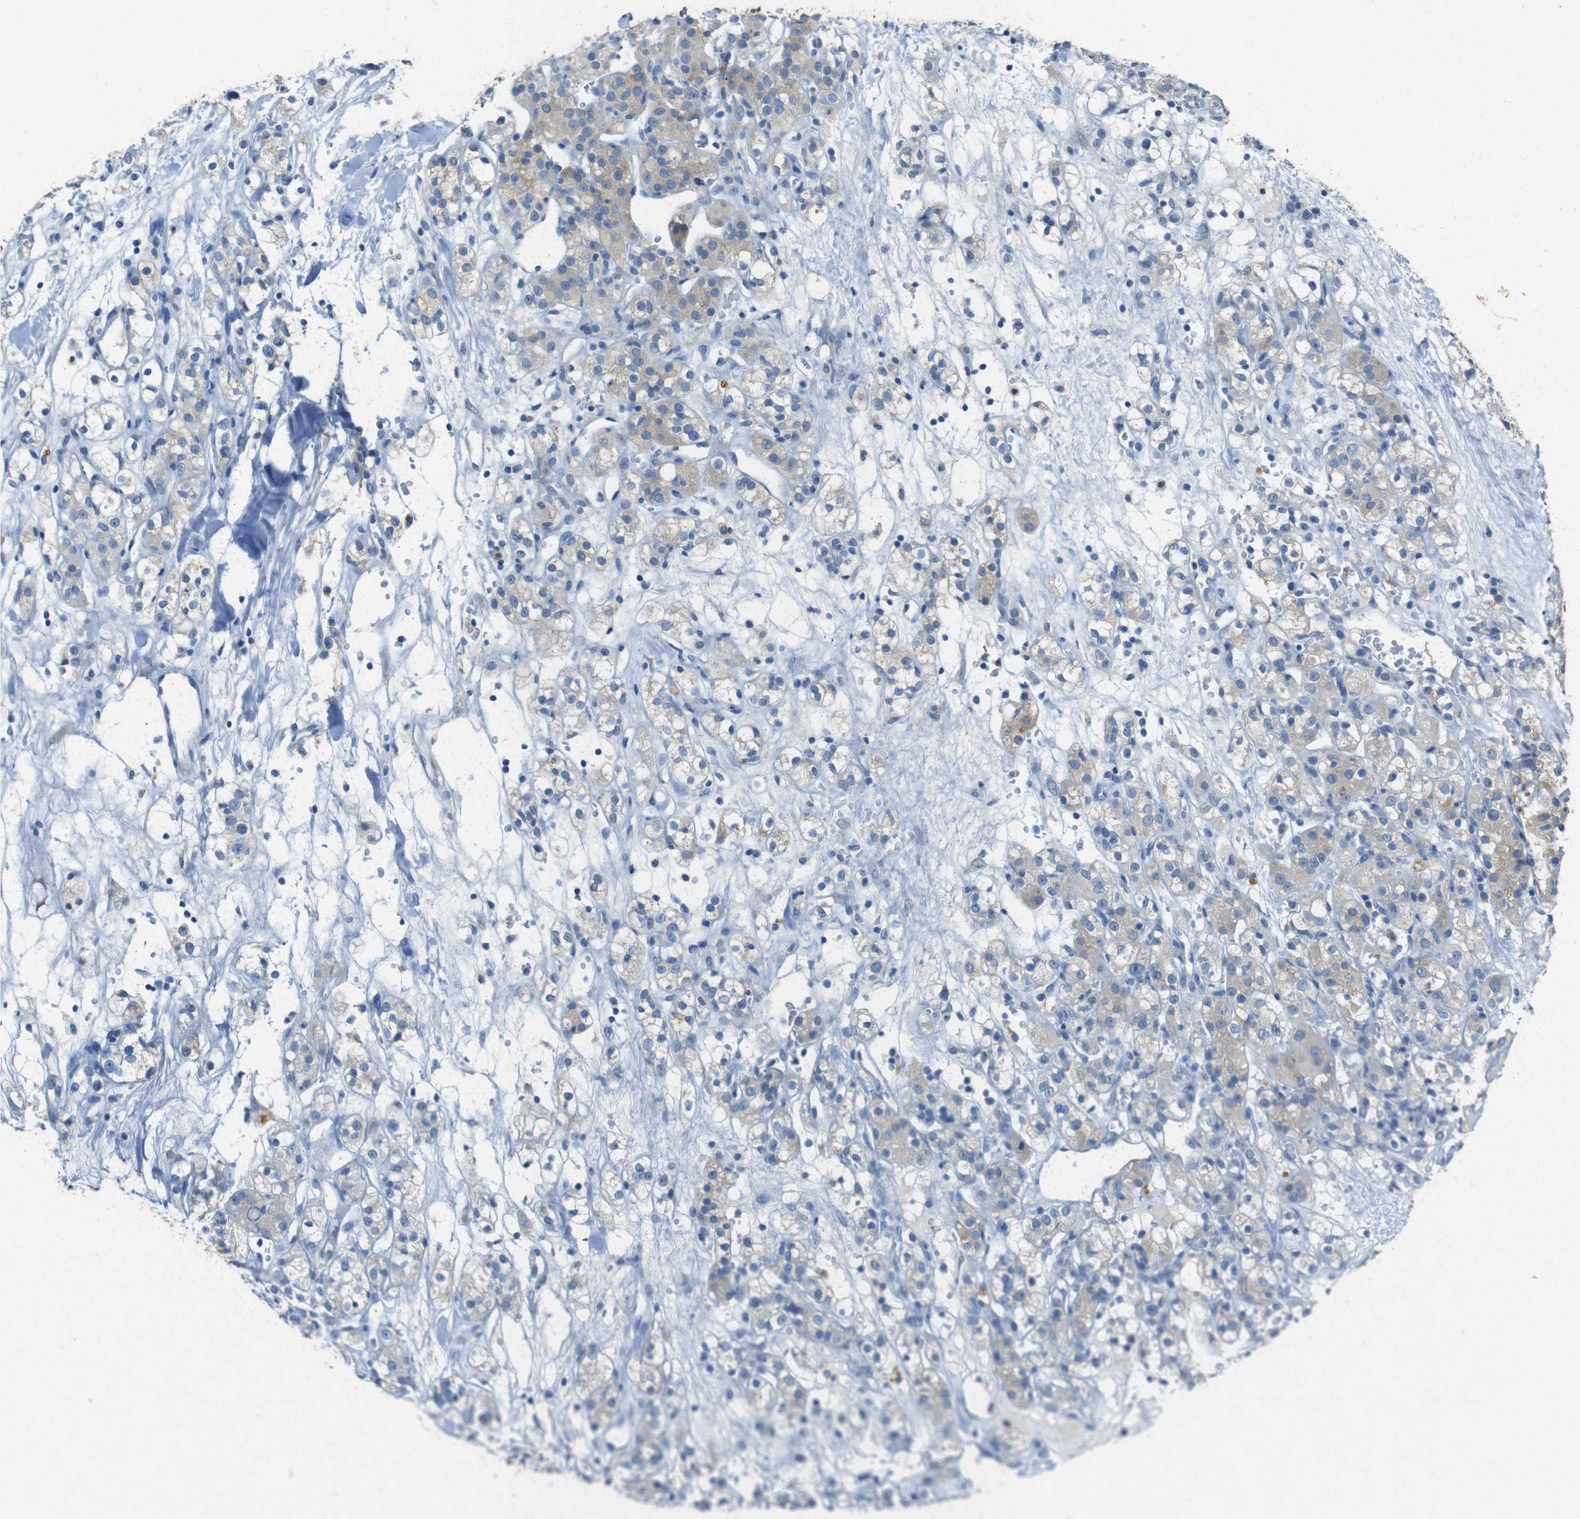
{"staining": {"intensity": "weak", "quantity": "25%-75%", "location": "cytoplasmic/membranous"}, "tissue": "renal cancer", "cell_type": "Tumor cells", "image_type": "cancer", "snomed": [{"axis": "morphology", "description": "Normal tissue, NOS"}, {"axis": "morphology", "description": "Adenocarcinoma, NOS"}, {"axis": "topography", "description": "Kidney"}], "caption": "Brown immunohistochemical staining in human renal adenocarcinoma reveals weak cytoplasmic/membranous staining in approximately 25%-75% of tumor cells. (DAB = brown stain, brightfield microscopy at high magnification).", "gene": "STBD1", "patient": {"sex": "male", "age": 61}}